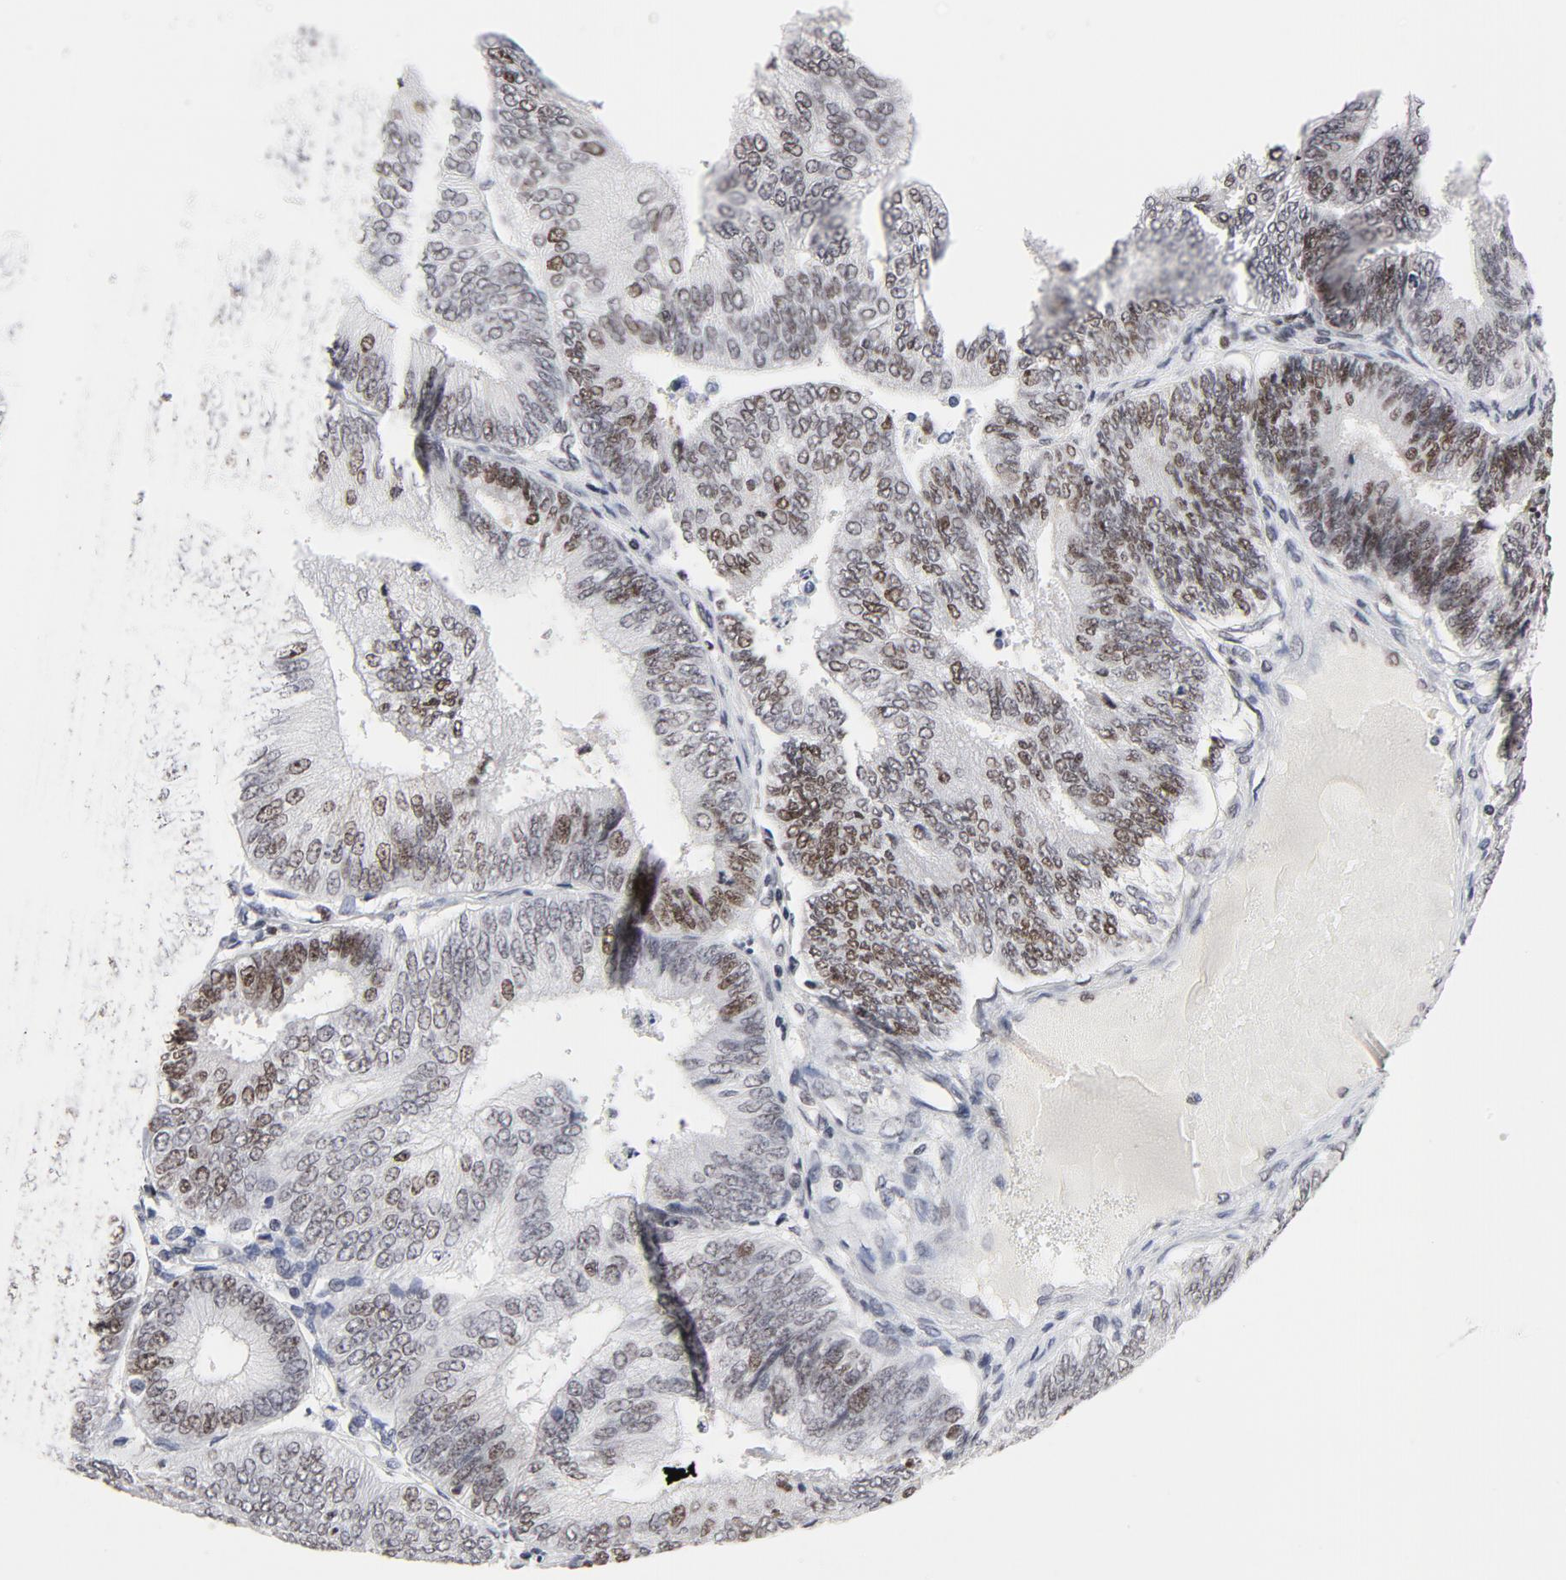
{"staining": {"intensity": "moderate", "quantity": "25%-75%", "location": "nuclear"}, "tissue": "endometrial cancer", "cell_type": "Tumor cells", "image_type": "cancer", "snomed": [{"axis": "morphology", "description": "Adenocarcinoma, NOS"}, {"axis": "topography", "description": "Endometrium"}], "caption": "High-magnification brightfield microscopy of endometrial cancer stained with DAB (brown) and counterstained with hematoxylin (blue). tumor cells exhibit moderate nuclear expression is present in about25%-75% of cells. The protein of interest is stained brown, and the nuclei are stained in blue (DAB (3,3'-diaminobenzidine) IHC with brightfield microscopy, high magnification).", "gene": "RFC4", "patient": {"sex": "female", "age": 55}}